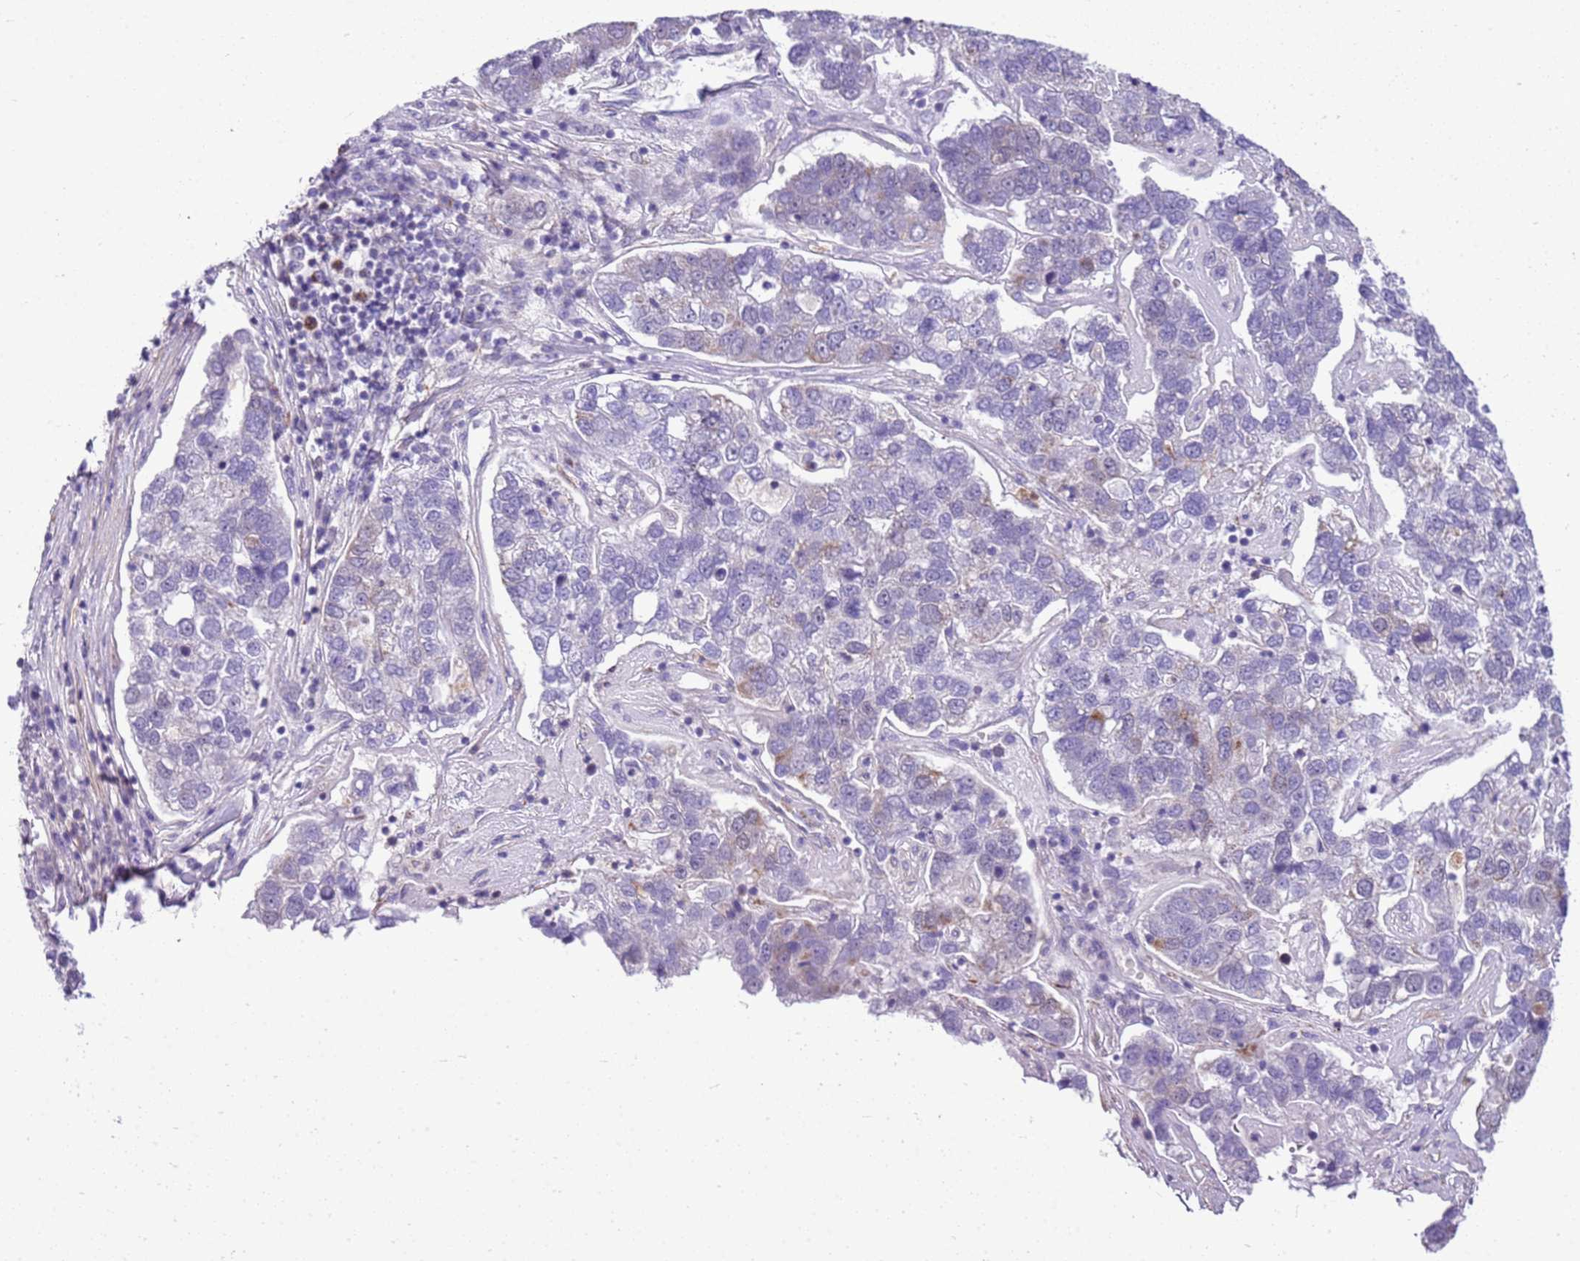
{"staining": {"intensity": "weak", "quantity": "<25%", "location": "cytoplasmic/membranous"}, "tissue": "pancreatic cancer", "cell_type": "Tumor cells", "image_type": "cancer", "snomed": [{"axis": "morphology", "description": "Adenocarcinoma, NOS"}, {"axis": "topography", "description": "Pancreas"}], "caption": "DAB (3,3'-diaminobenzidine) immunohistochemical staining of human pancreatic adenocarcinoma demonstrates no significant staining in tumor cells. (IHC, brightfield microscopy, high magnification).", "gene": "SMIM4", "patient": {"sex": "female", "age": 61}}